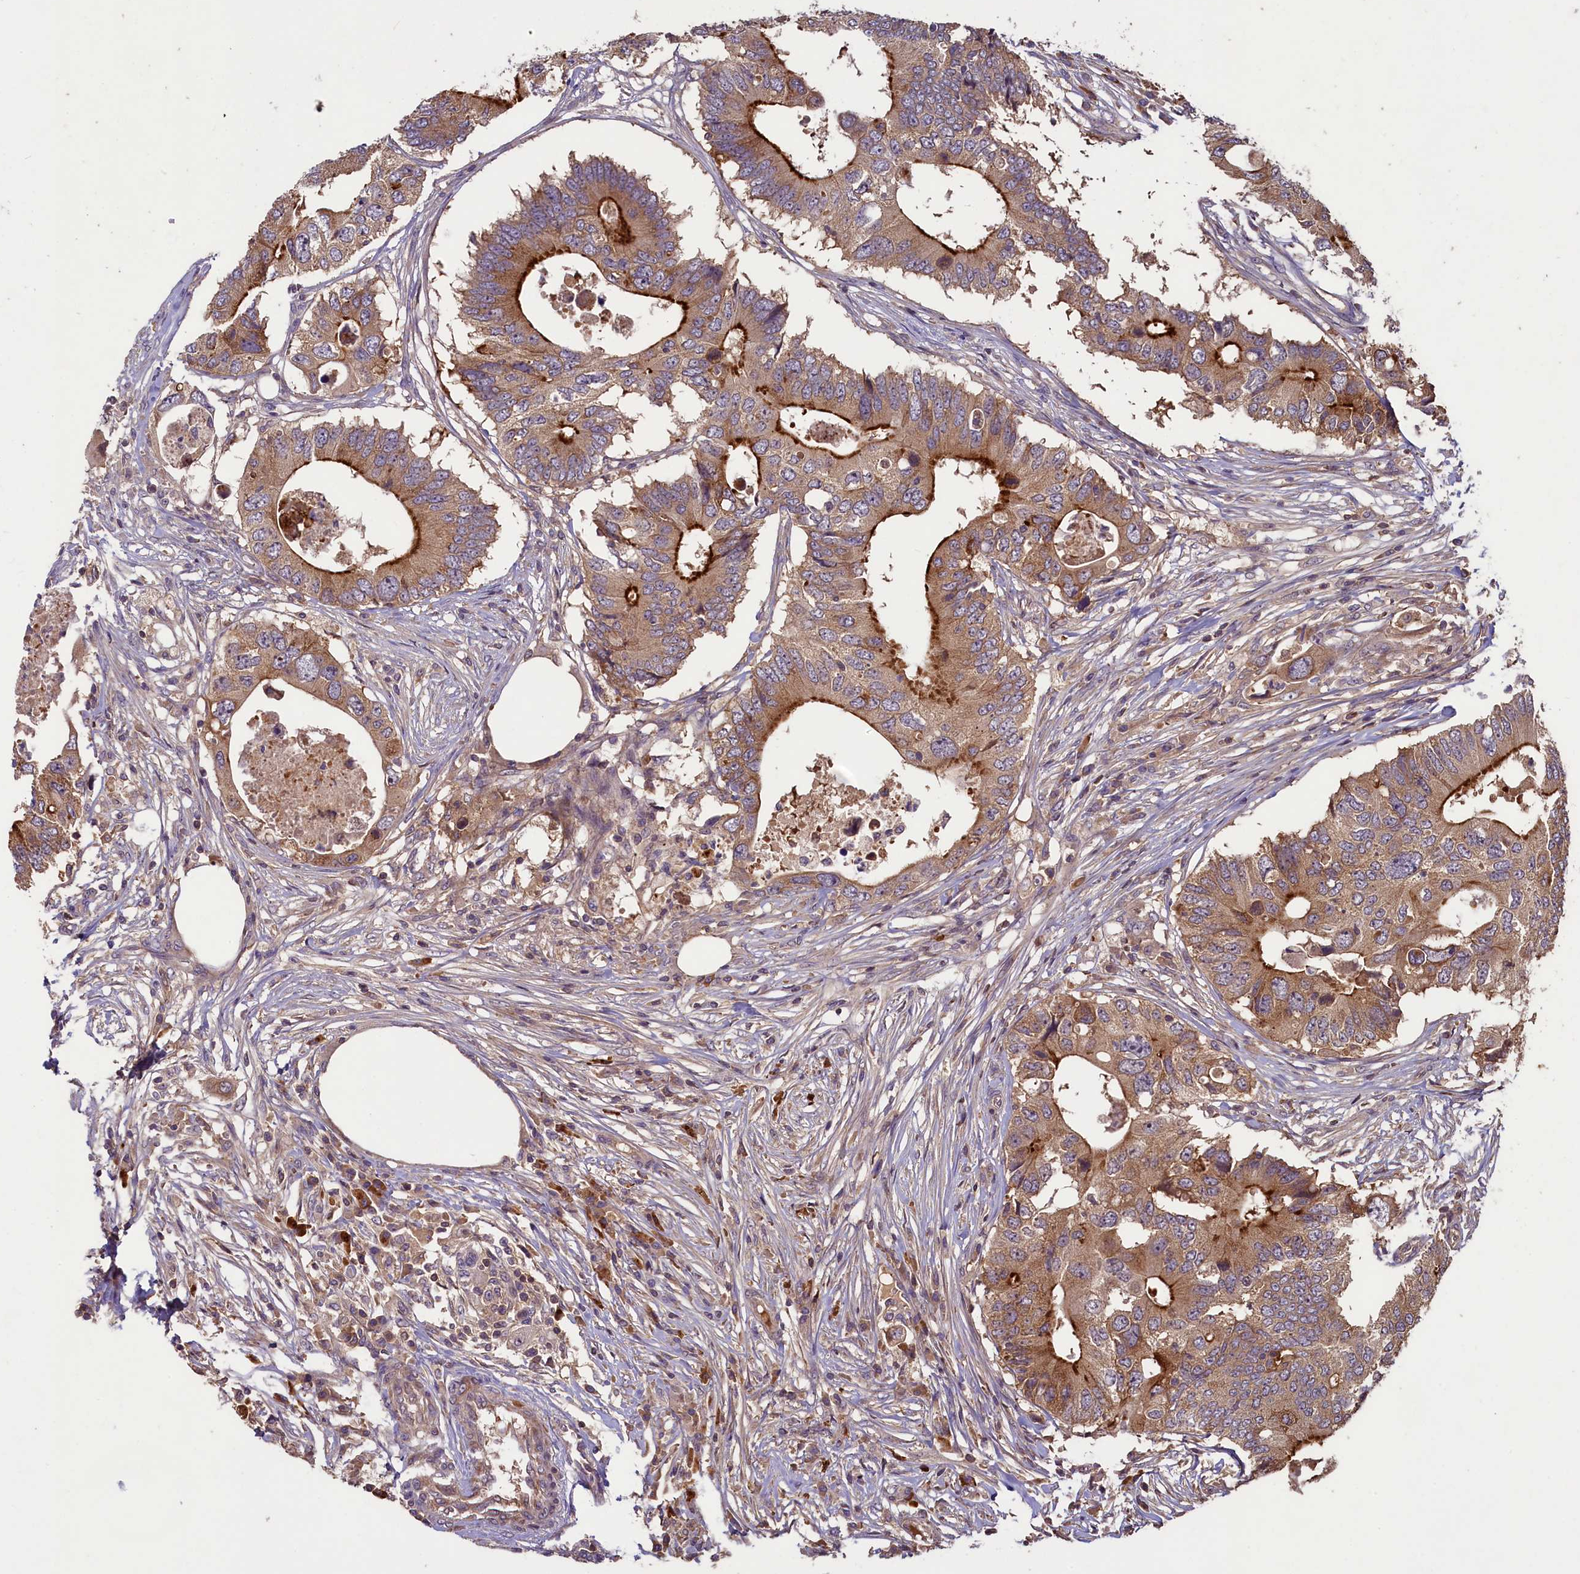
{"staining": {"intensity": "strong", "quantity": "25%-75%", "location": "cytoplasmic/membranous"}, "tissue": "colorectal cancer", "cell_type": "Tumor cells", "image_type": "cancer", "snomed": [{"axis": "morphology", "description": "Adenocarcinoma, NOS"}, {"axis": "topography", "description": "Colon"}], "caption": "This photomicrograph displays adenocarcinoma (colorectal) stained with immunohistochemistry to label a protein in brown. The cytoplasmic/membranous of tumor cells show strong positivity for the protein. Nuclei are counter-stained blue.", "gene": "NUDT6", "patient": {"sex": "male", "age": 71}}